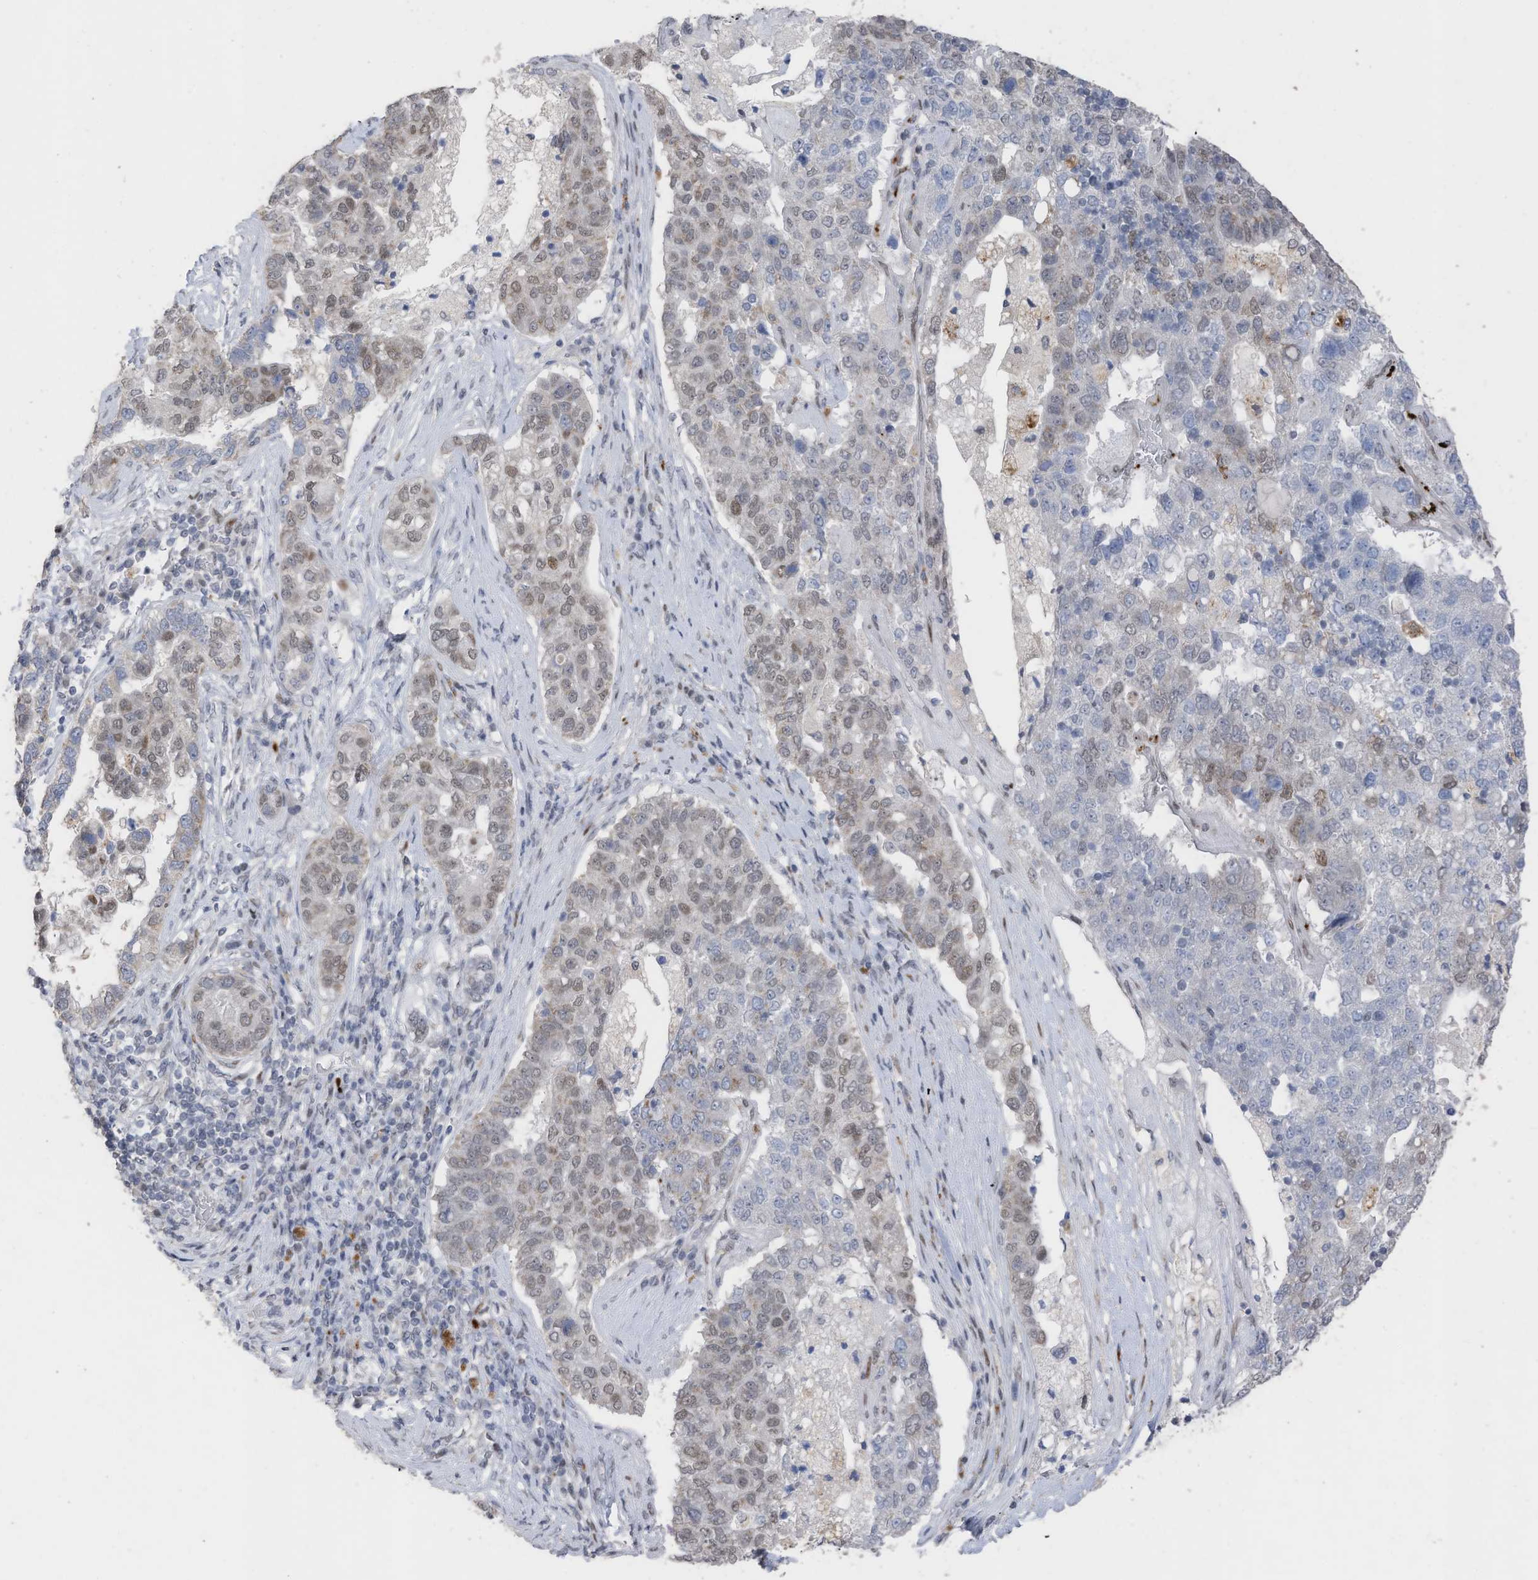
{"staining": {"intensity": "weak", "quantity": "25%-75%", "location": "nuclear"}, "tissue": "pancreatic cancer", "cell_type": "Tumor cells", "image_type": "cancer", "snomed": [{"axis": "morphology", "description": "Adenocarcinoma, NOS"}, {"axis": "topography", "description": "Pancreas"}], "caption": "Immunohistochemical staining of pancreatic cancer exhibits weak nuclear protein positivity in about 25%-75% of tumor cells.", "gene": "RABL3", "patient": {"sex": "female", "age": 61}}